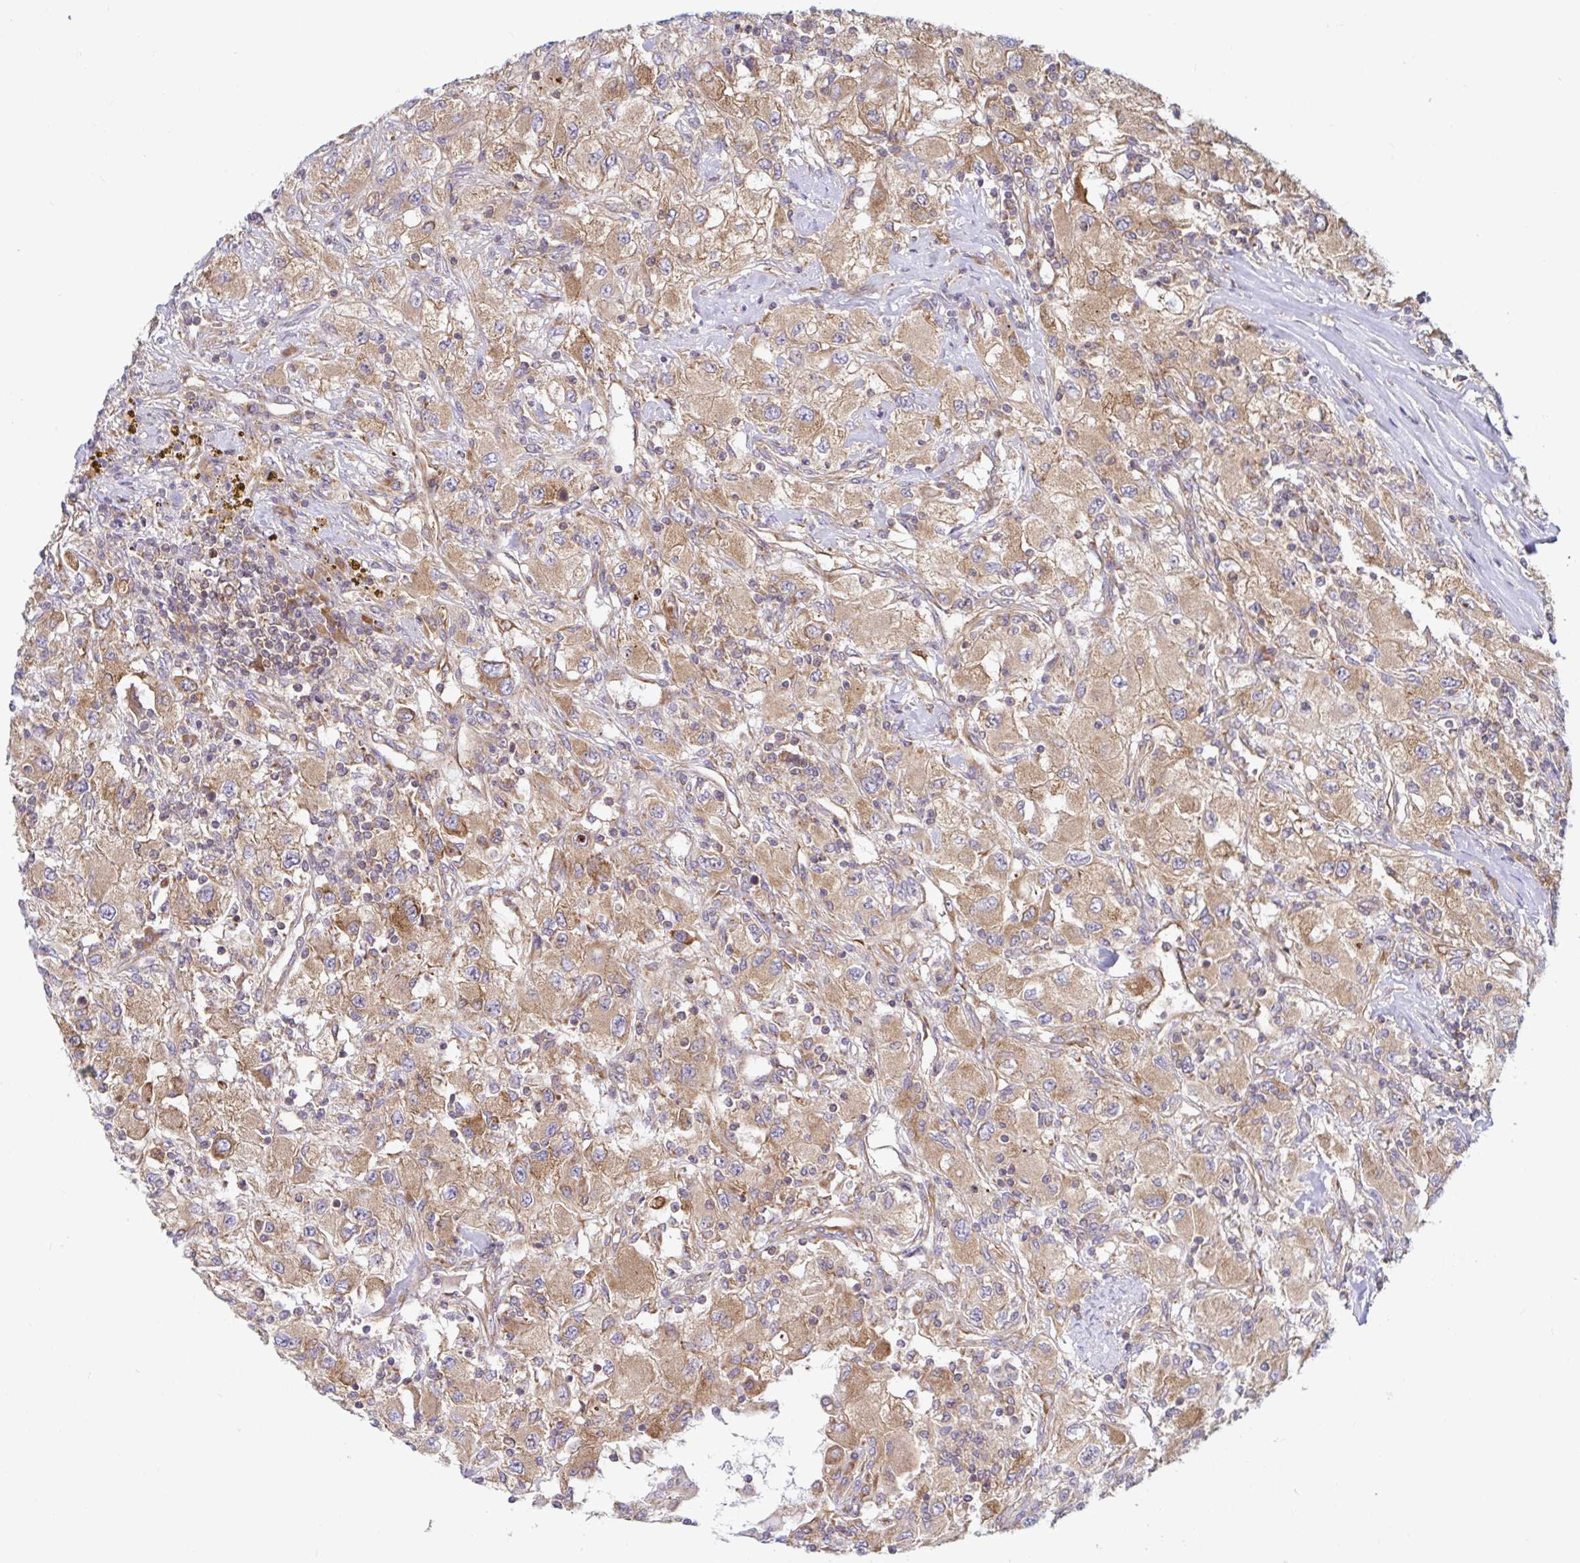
{"staining": {"intensity": "weak", "quantity": ">75%", "location": "cytoplasmic/membranous"}, "tissue": "renal cancer", "cell_type": "Tumor cells", "image_type": "cancer", "snomed": [{"axis": "morphology", "description": "Adenocarcinoma, NOS"}, {"axis": "topography", "description": "Kidney"}], "caption": "A high-resolution photomicrograph shows immunohistochemistry staining of adenocarcinoma (renal), which reveals weak cytoplasmic/membranous positivity in about >75% of tumor cells. The protein of interest is stained brown, and the nuclei are stained in blue (DAB (3,3'-diaminobenzidine) IHC with brightfield microscopy, high magnification).", "gene": "LARP1", "patient": {"sex": "female", "age": 67}}